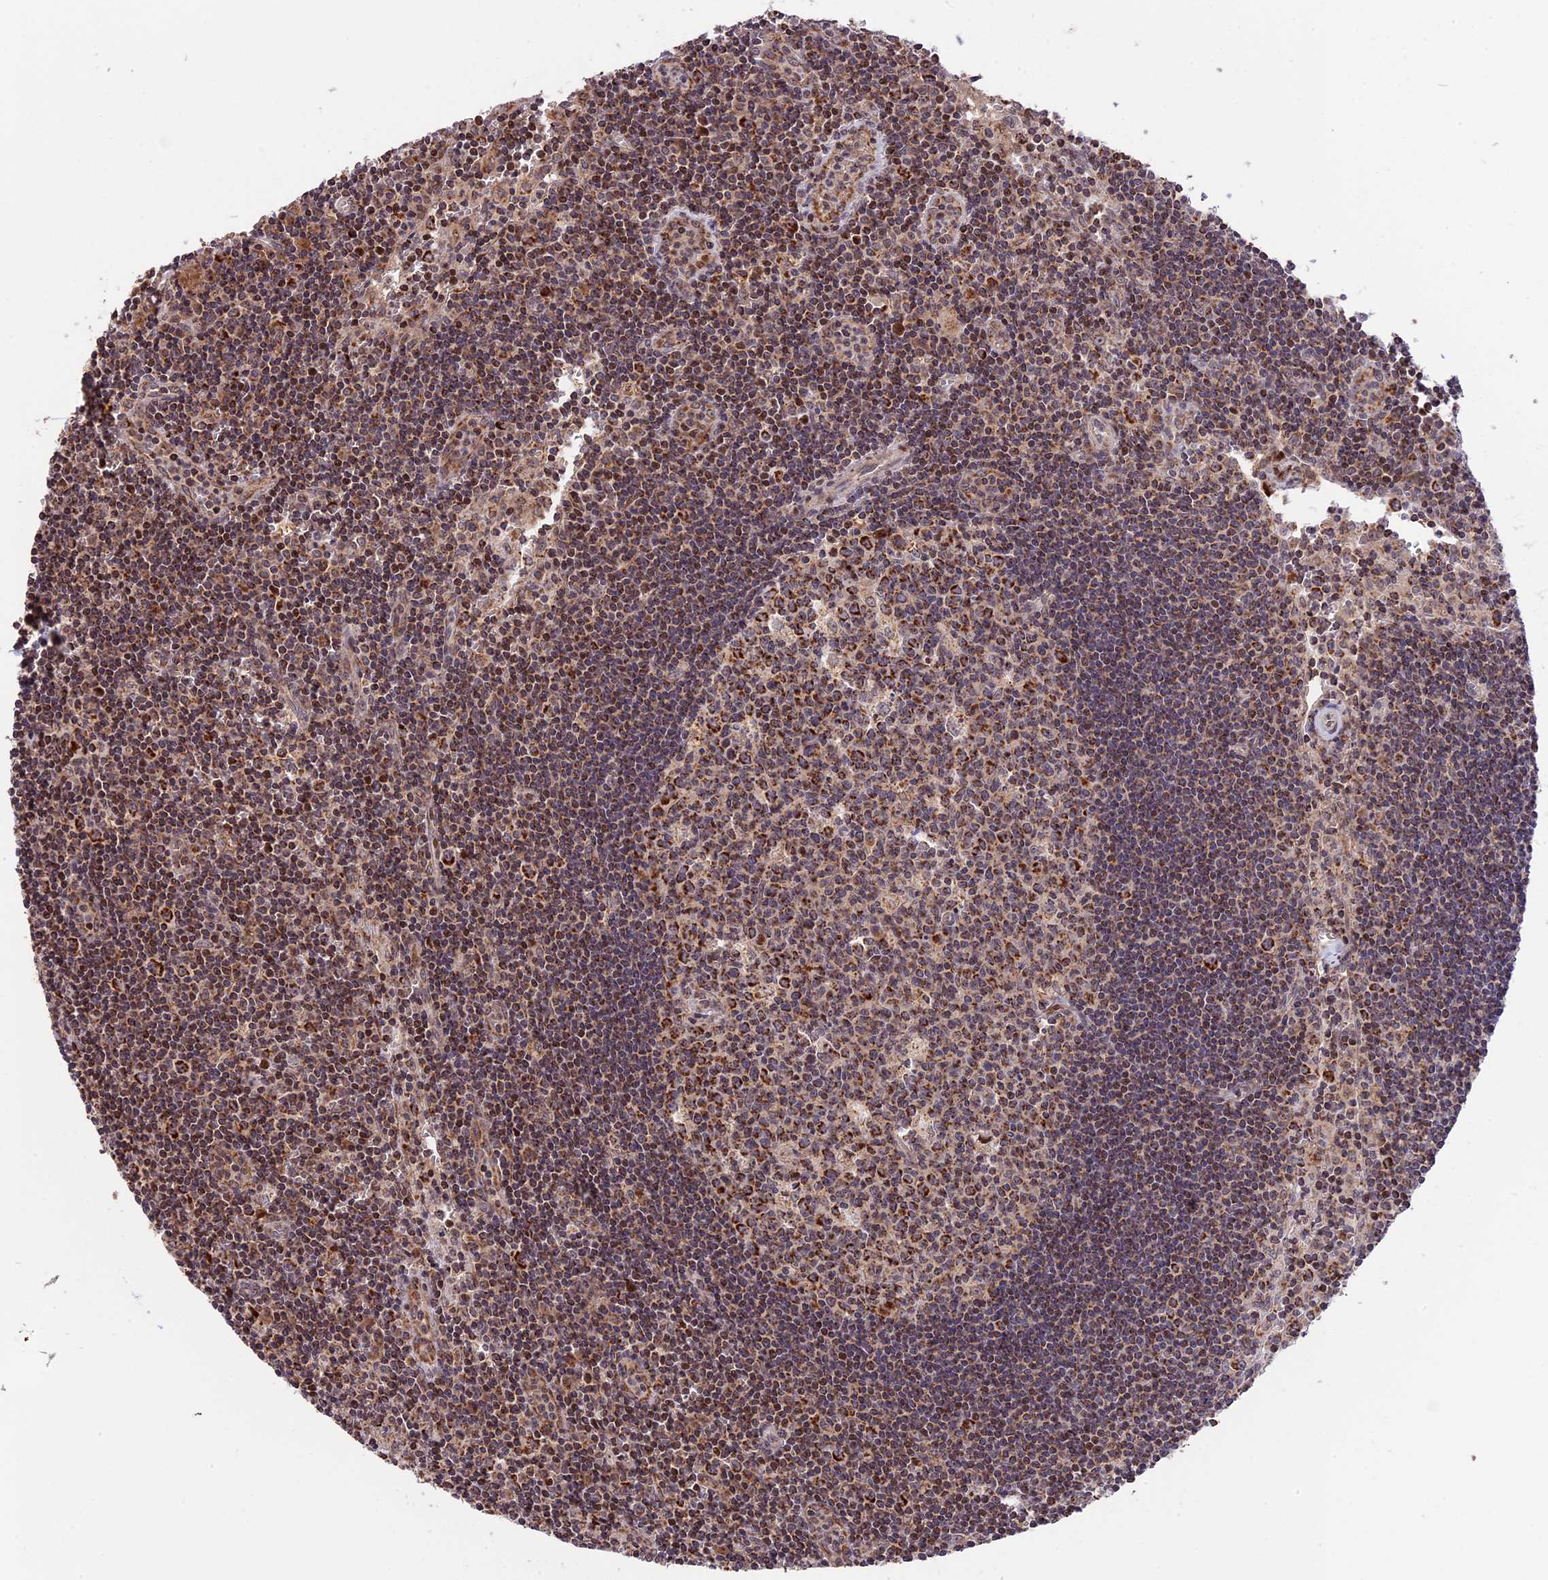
{"staining": {"intensity": "strong", "quantity": "25%-75%", "location": "cytoplasmic/membranous,nuclear"}, "tissue": "lymph node", "cell_type": "Germinal center cells", "image_type": "normal", "snomed": [{"axis": "morphology", "description": "Normal tissue, NOS"}, {"axis": "topography", "description": "Lymph node"}], "caption": "The image demonstrates immunohistochemical staining of normal lymph node. There is strong cytoplasmic/membranous,nuclear staining is seen in about 25%-75% of germinal center cells. Using DAB (3,3'-diaminobenzidine) (brown) and hematoxylin (blue) stains, captured at high magnification using brightfield microscopy.", "gene": "RERGL", "patient": {"sex": "female", "age": 32}}